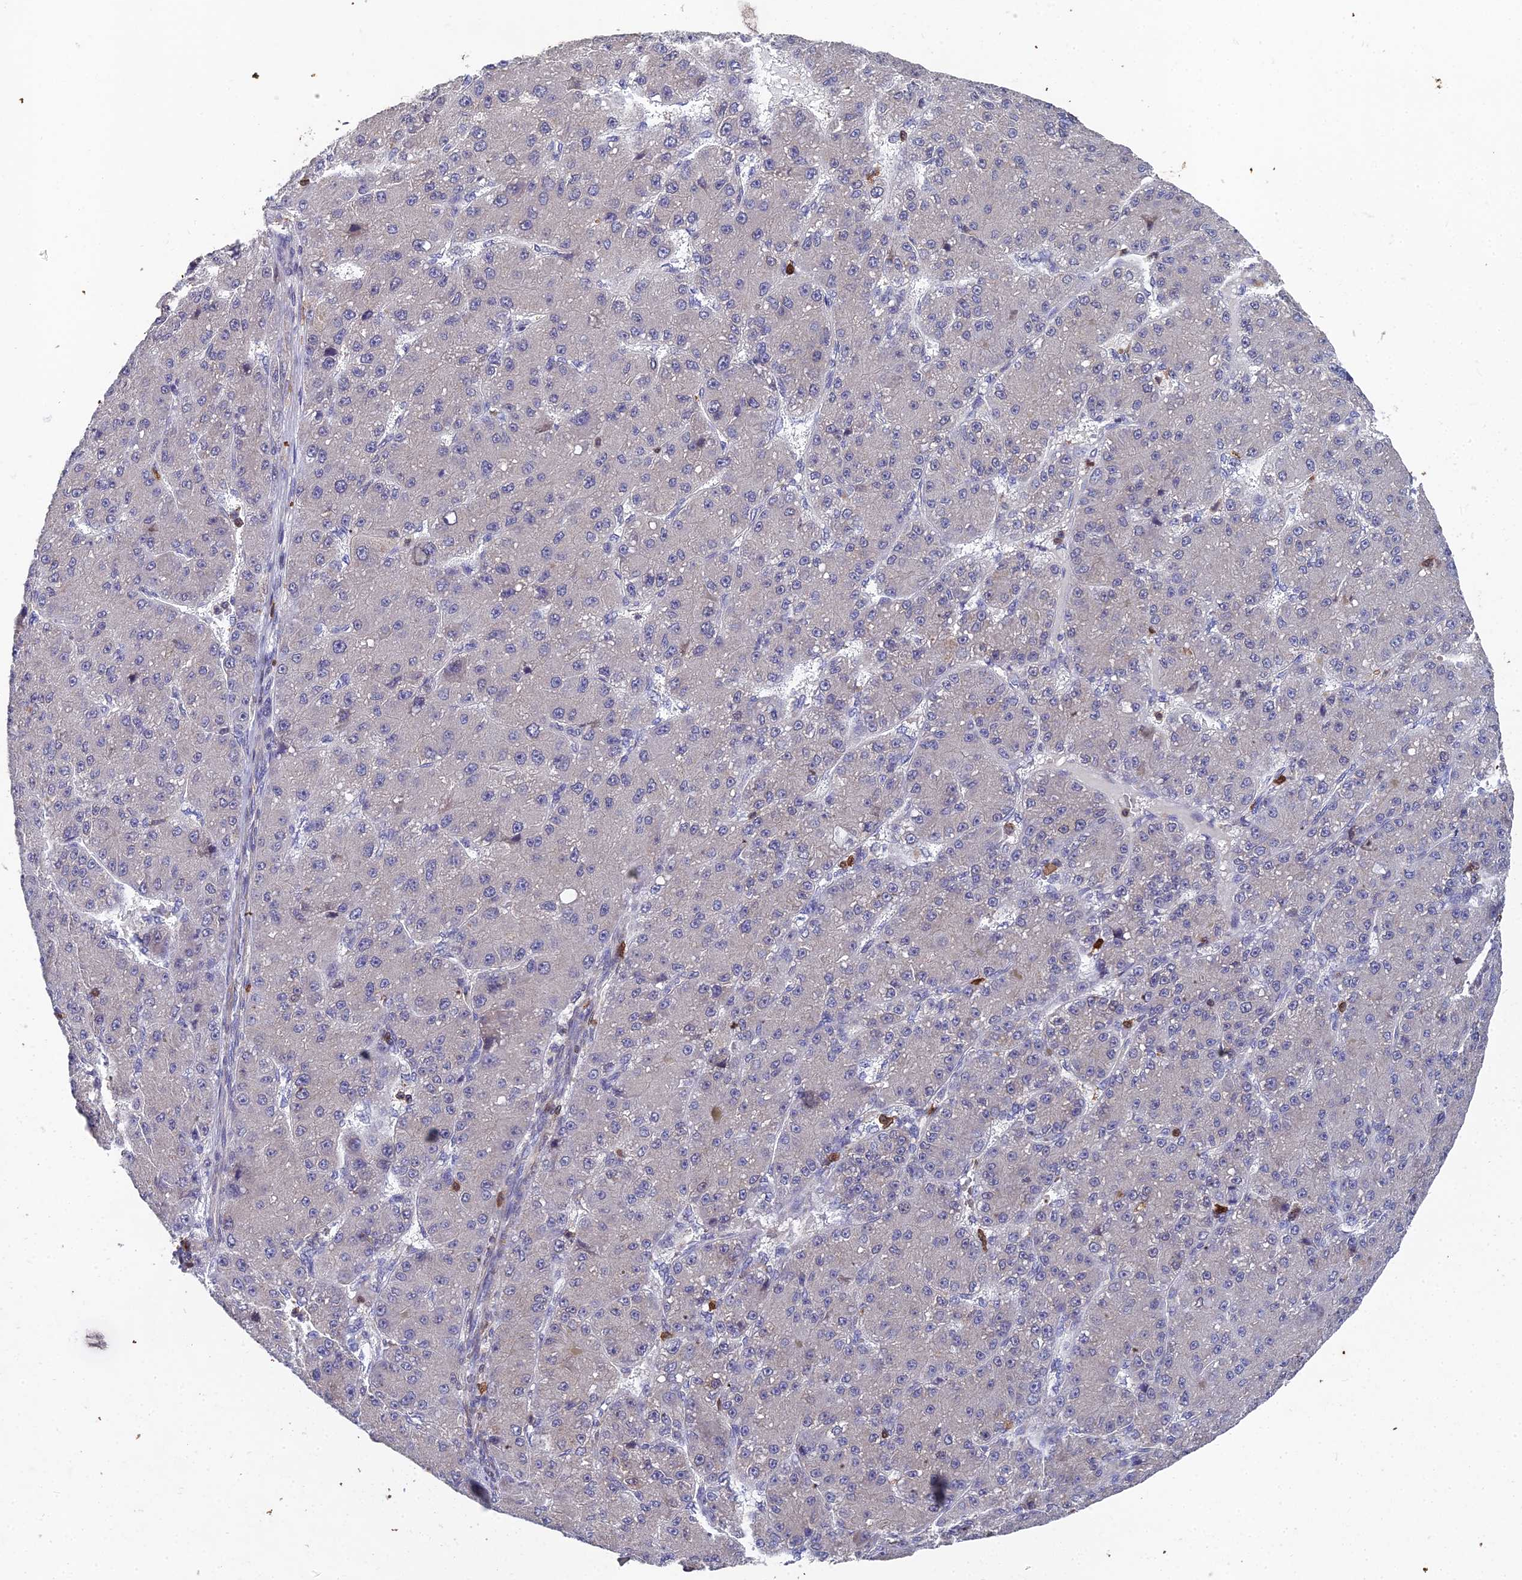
{"staining": {"intensity": "negative", "quantity": "none", "location": "none"}, "tissue": "liver cancer", "cell_type": "Tumor cells", "image_type": "cancer", "snomed": [{"axis": "morphology", "description": "Carcinoma, Hepatocellular, NOS"}, {"axis": "topography", "description": "Liver"}], "caption": "This is an immunohistochemistry photomicrograph of liver hepatocellular carcinoma. There is no expression in tumor cells.", "gene": "GALK2", "patient": {"sex": "male", "age": 67}}